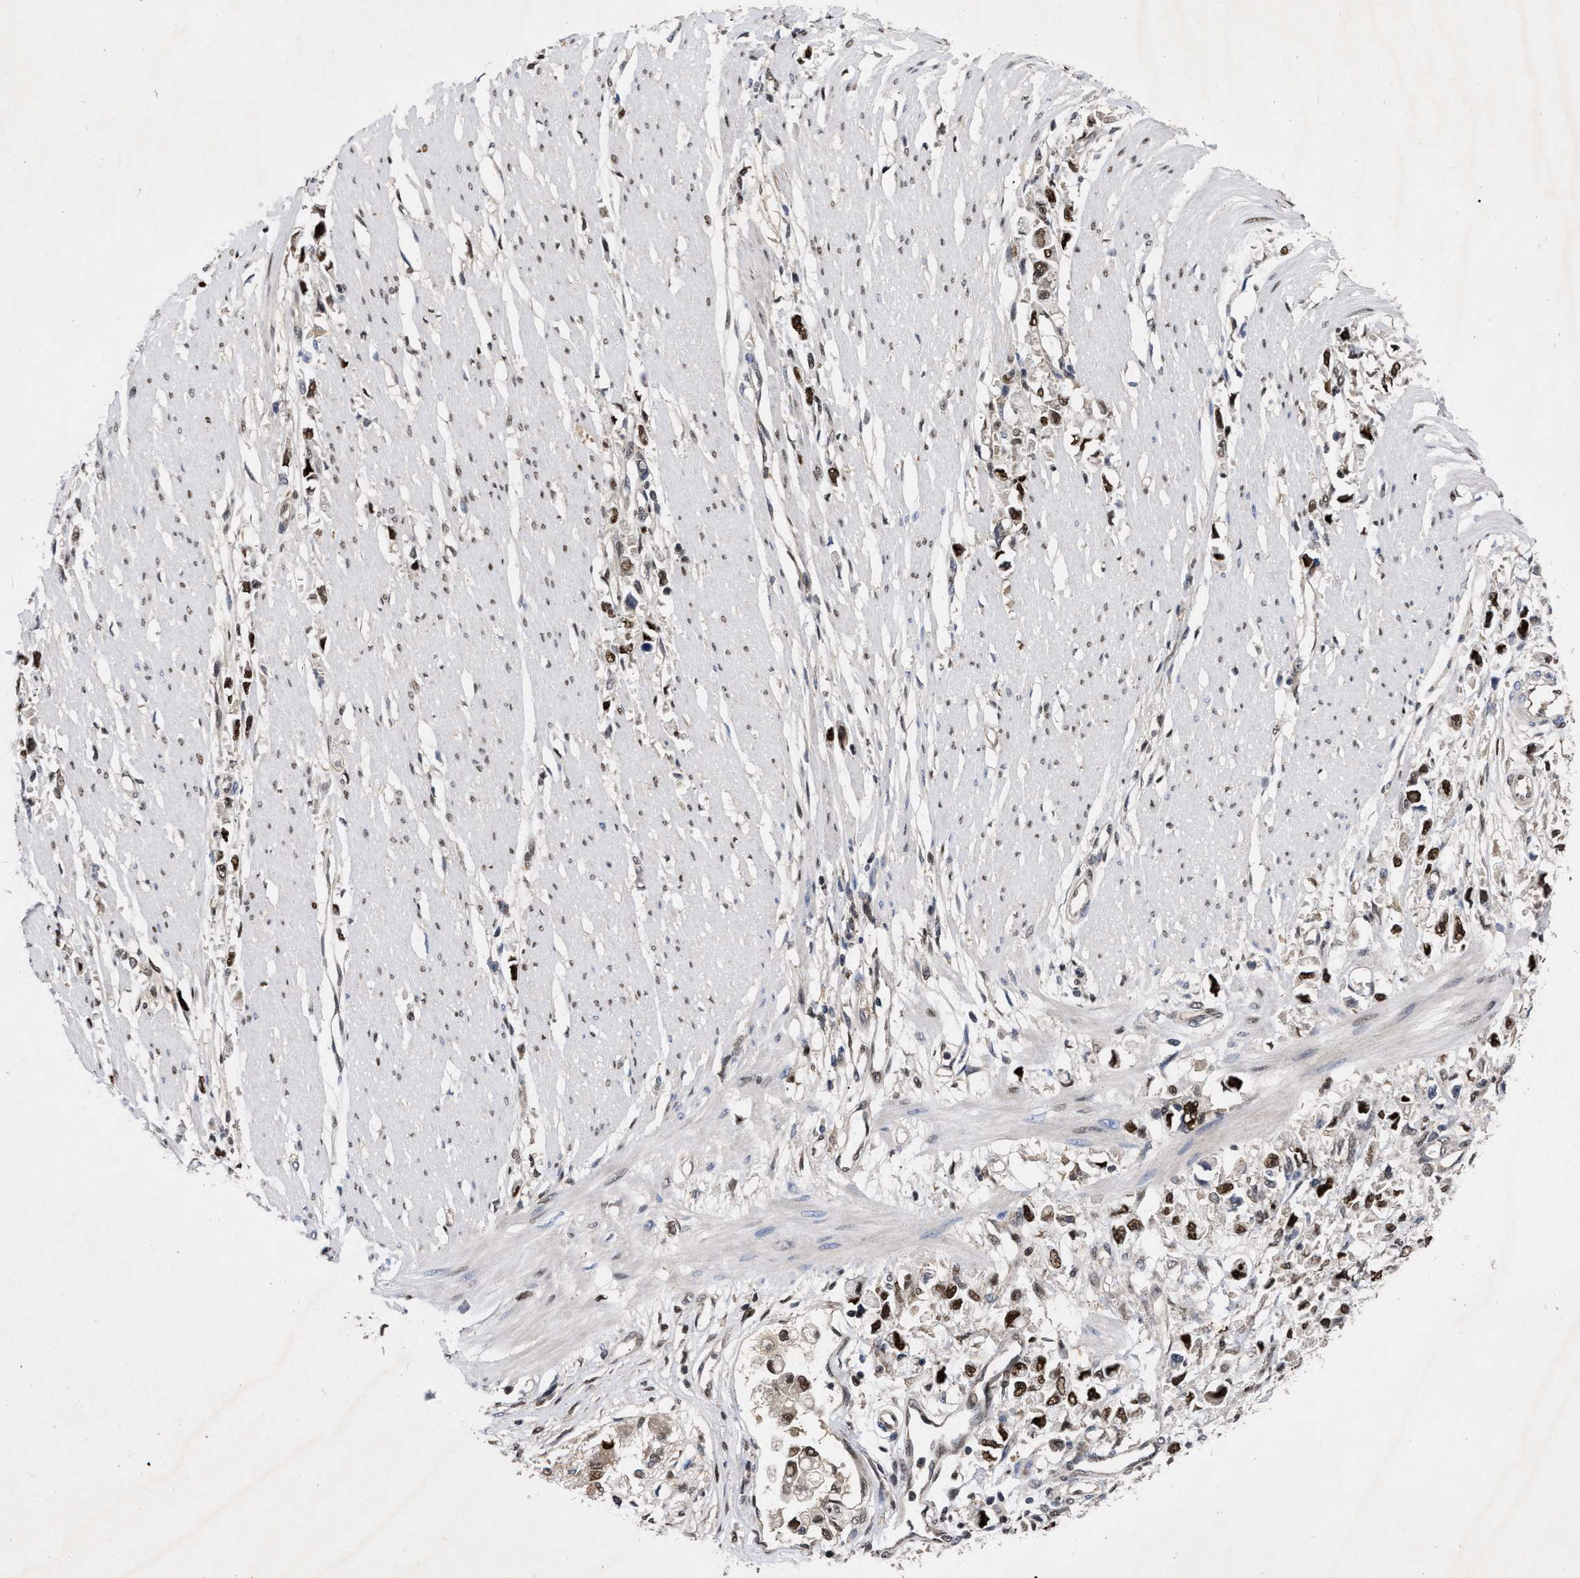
{"staining": {"intensity": "strong", "quantity": ">75%", "location": "nuclear"}, "tissue": "stomach cancer", "cell_type": "Tumor cells", "image_type": "cancer", "snomed": [{"axis": "morphology", "description": "Adenocarcinoma, NOS"}, {"axis": "topography", "description": "Stomach"}], "caption": "Stomach adenocarcinoma was stained to show a protein in brown. There is high levels of strong nuclear staining in approximately >75% of tumor cells.", "gene": "MDM4", "patient": {"sex": "female", "age": 59}}